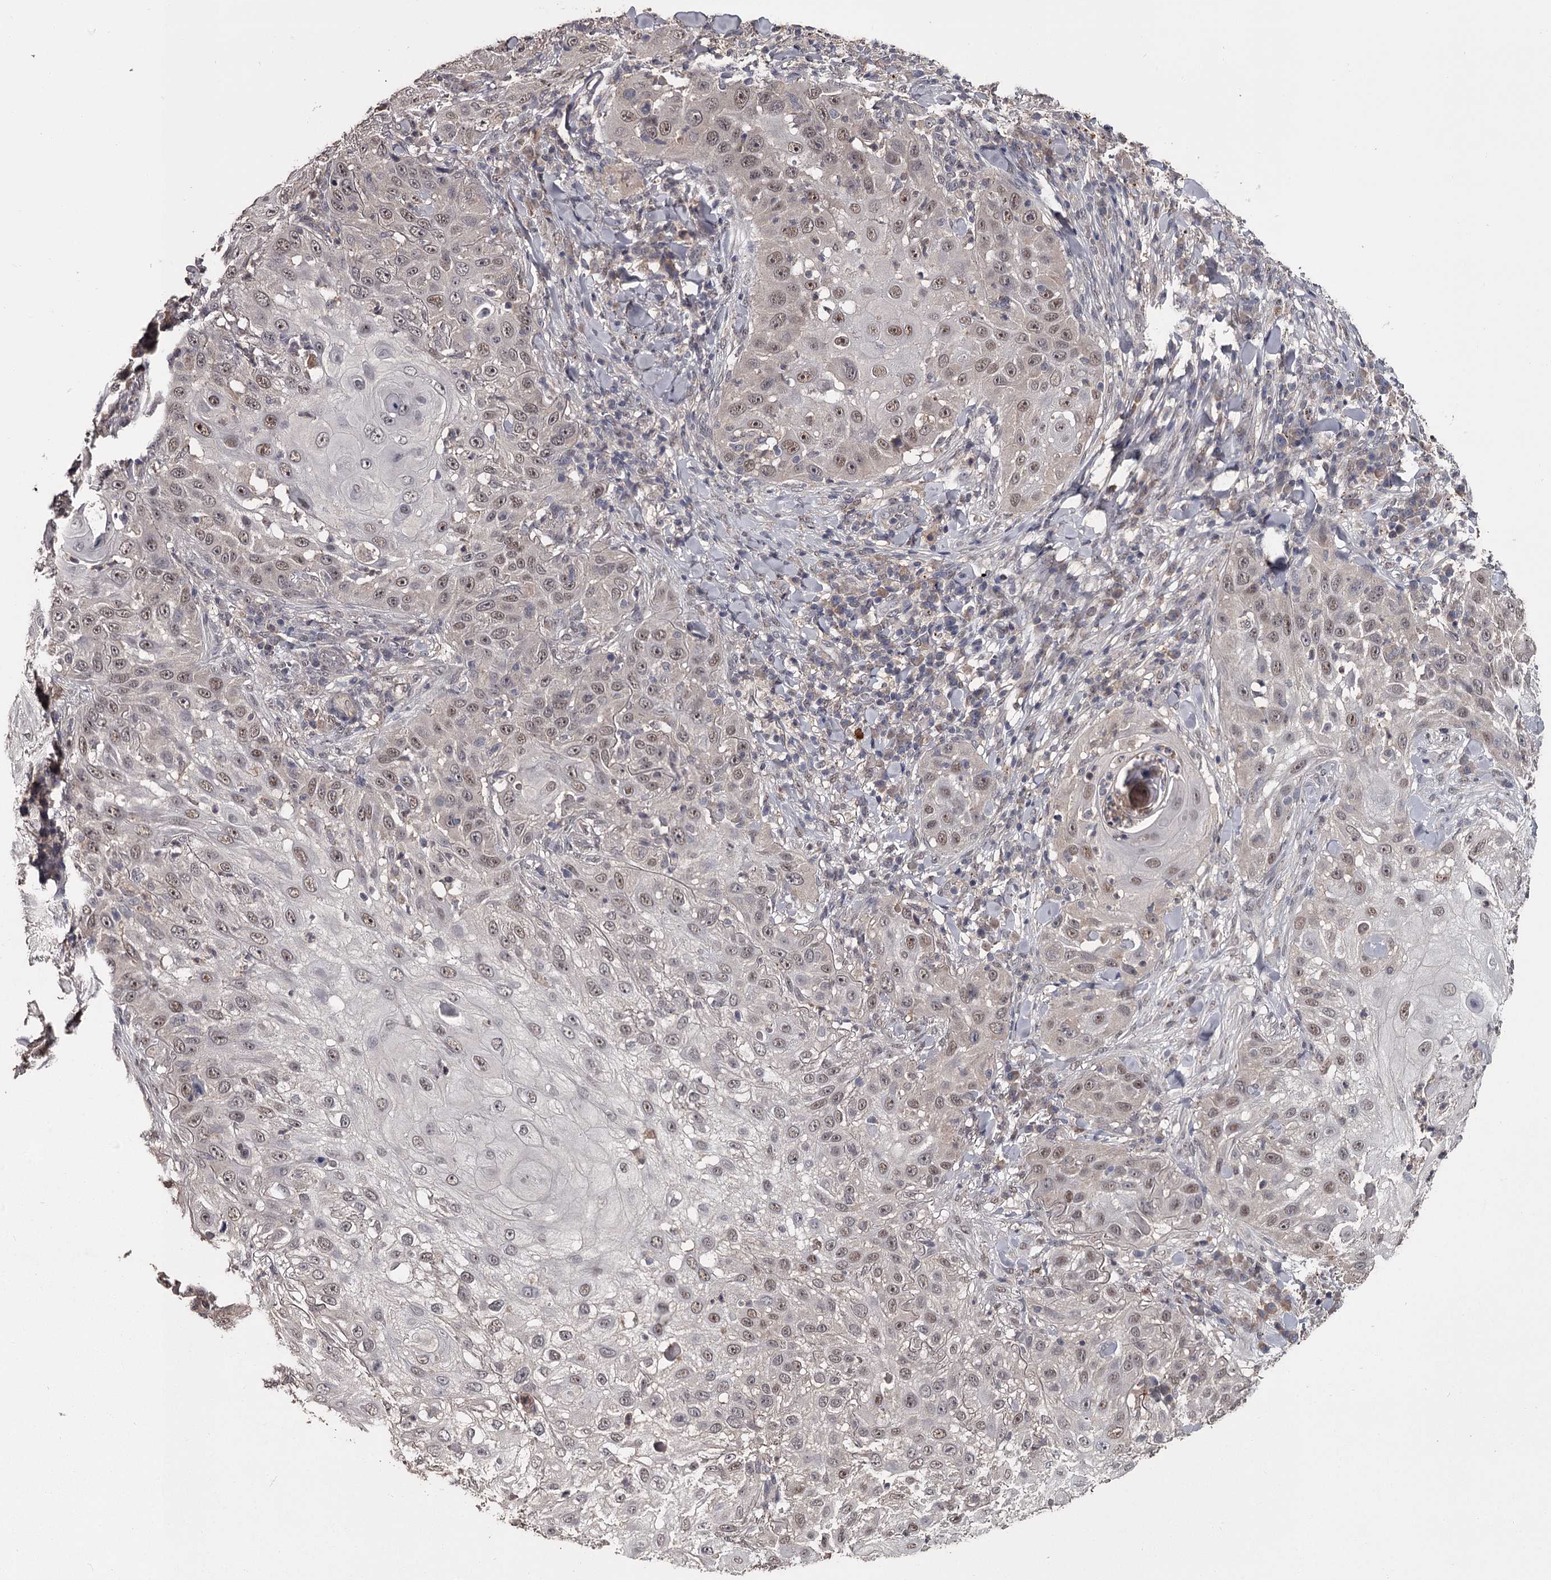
{"staining": {"intensity": "weak", "quantity": "25%-75%", "location": "nuclear"}, "tissue": "skin cancer", "cell_type": "Tumor cells", "image_type": "cancer", "snomed": [{"axis": "morphology", "description": "Squamous cell carcinoma, NOS"}, {"axis": "topography", "description": "Skin"}], "caption": "Squamous cell carcinoma (skin) stained with DAB immunohistochemistry (IHC) demonstrates low levels of weak nuclear staining in about 25%-75% of tumor cells. Nuclei are stained in blue.", "gene": "PRPF40B", "patient": {"sex": "female", "age": 44}}